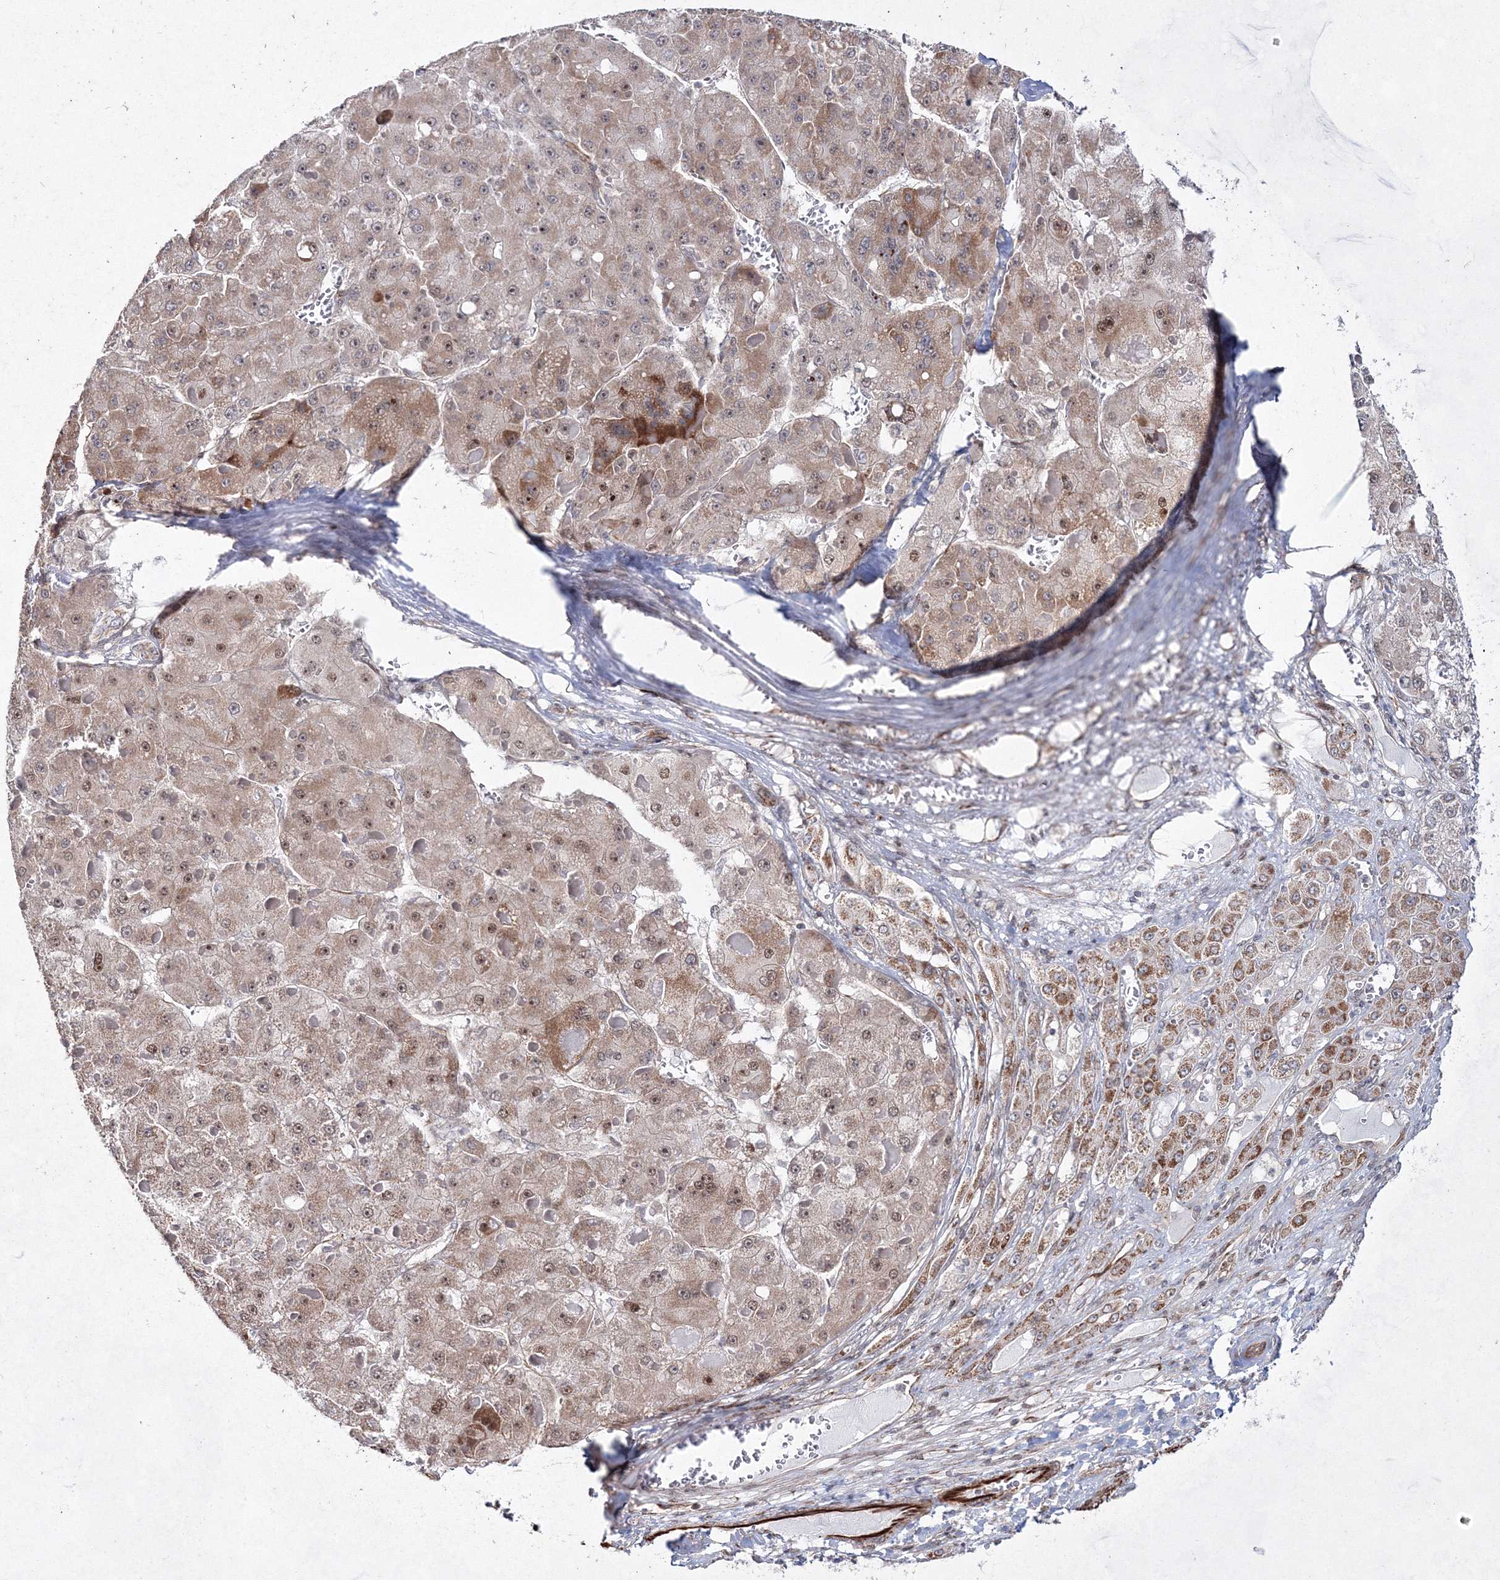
{"staining": {"intensity": "weak", "quantity": ">75%", "location": "cytoplasmic/membranous,nuclear"}, "tissue": "liver cancer", "cell_type": "Tumor cells", "image_type": "cancer", "snomed": [{"axis": "morphology", "description": "Carcinoma, Hepatocellular, NOS"}, {"axis": "topography", "description": "Liver"}], "caption": "Immunohistochemistry photomicrograph of liver cancer stained for a protein (brown), which reveals low levels of weak cytoplasmic/membranous and nuclear positivity in about >75% of tumor cells.", "gene": "SNIP1", "patient": {"sex": "female", "age": 73}}